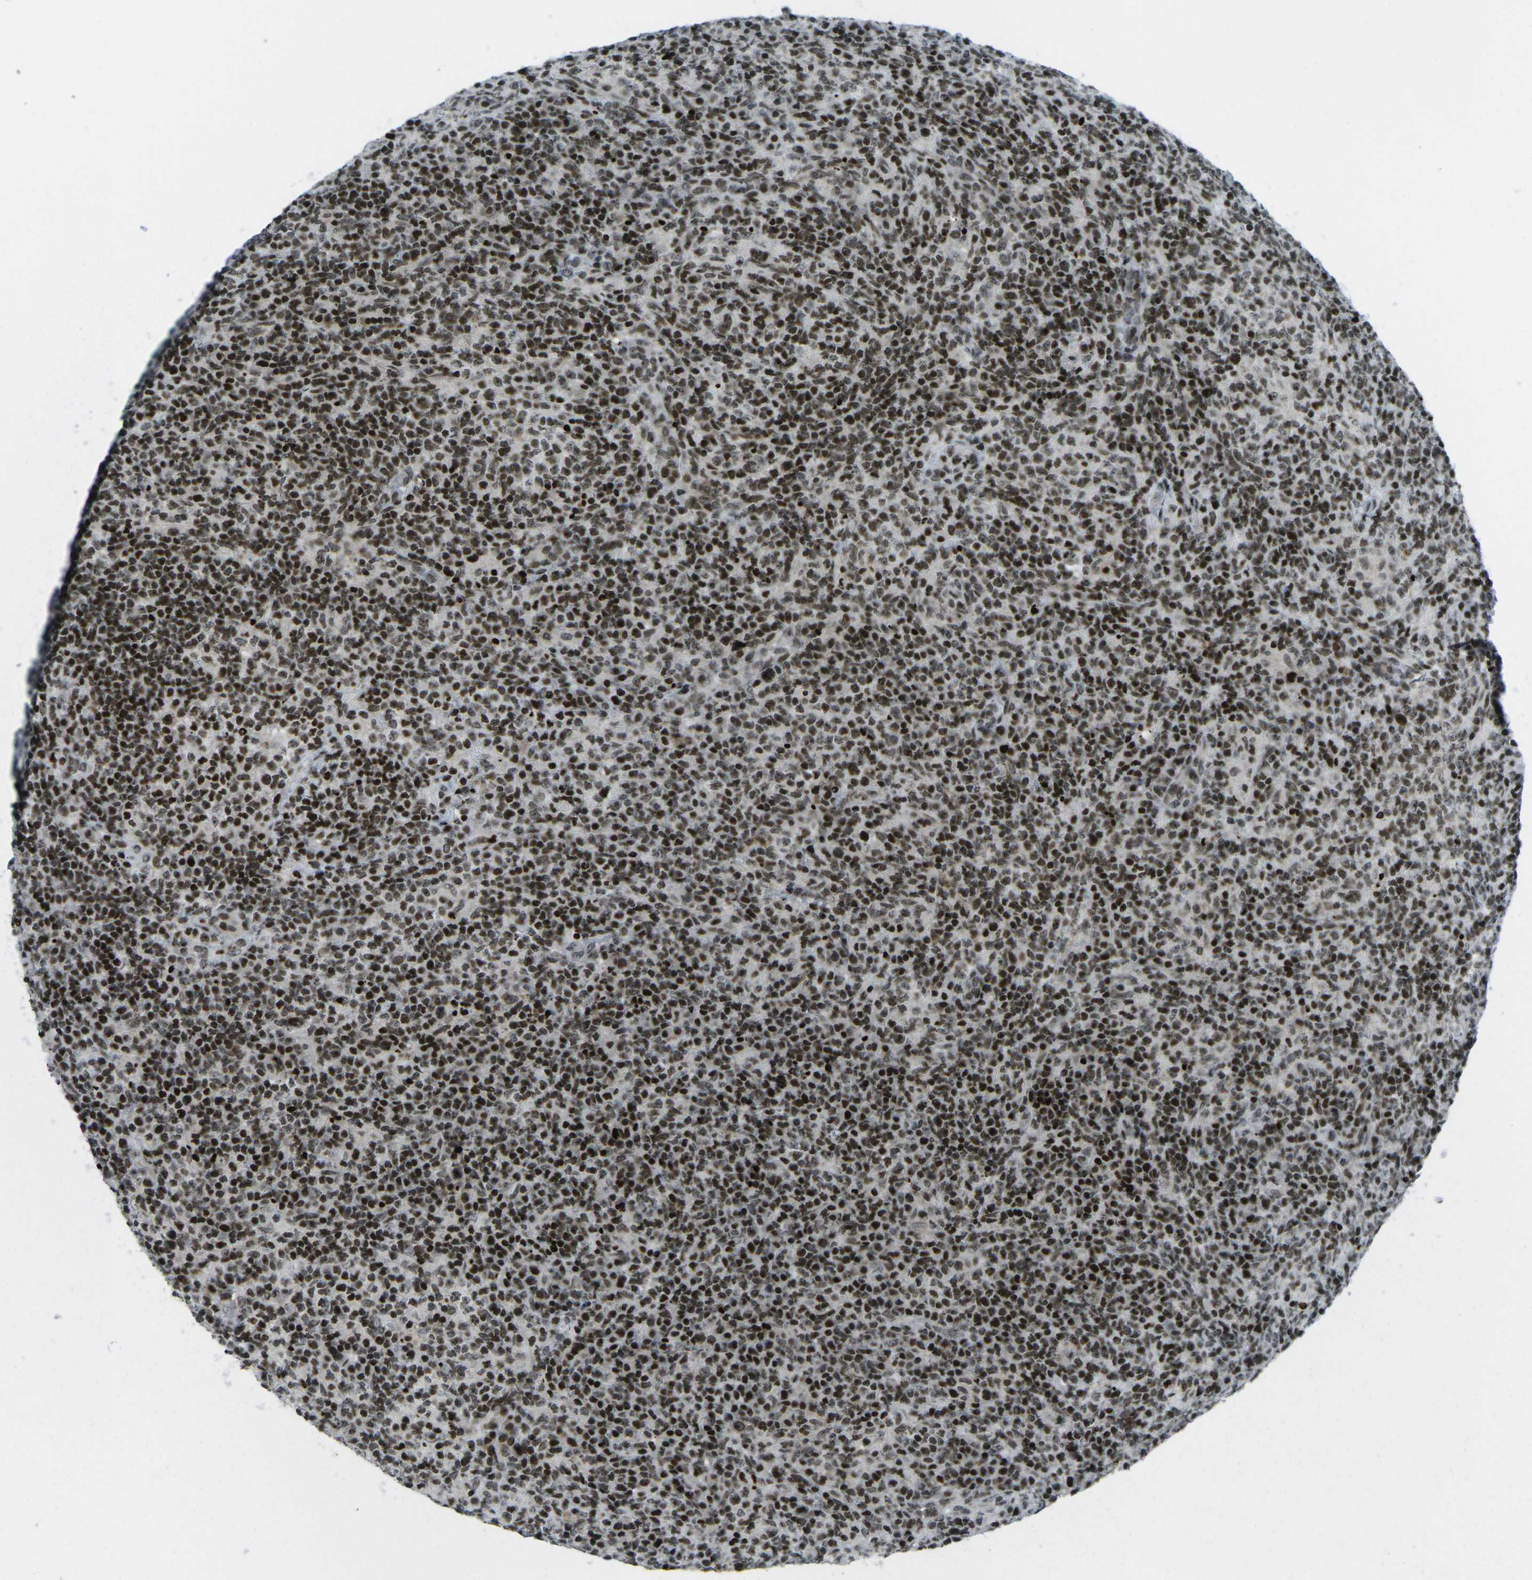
{"staining": {"intensity": "moderate", "quantity": ">75%", "location": "nuclear"}, "tissue": "lymphoma", "cell_type": "Tumor cells", "image_type": "cancer", "snomed": [{"axis": "morphology", "description": "Malignant lymphoma, non-Hodgkin's type, High grade"}, {"axis": "topography", "description": "Lymph node"}], "caption": "The histopathology image reveals staining of high-grade malignant lymphoma, non-Hodgkin's type, revealing moderate nuclear protein expression (brown color) within tumor cells.", "gene": "EME1", "patient": {"sex": "female", "age": 76}}